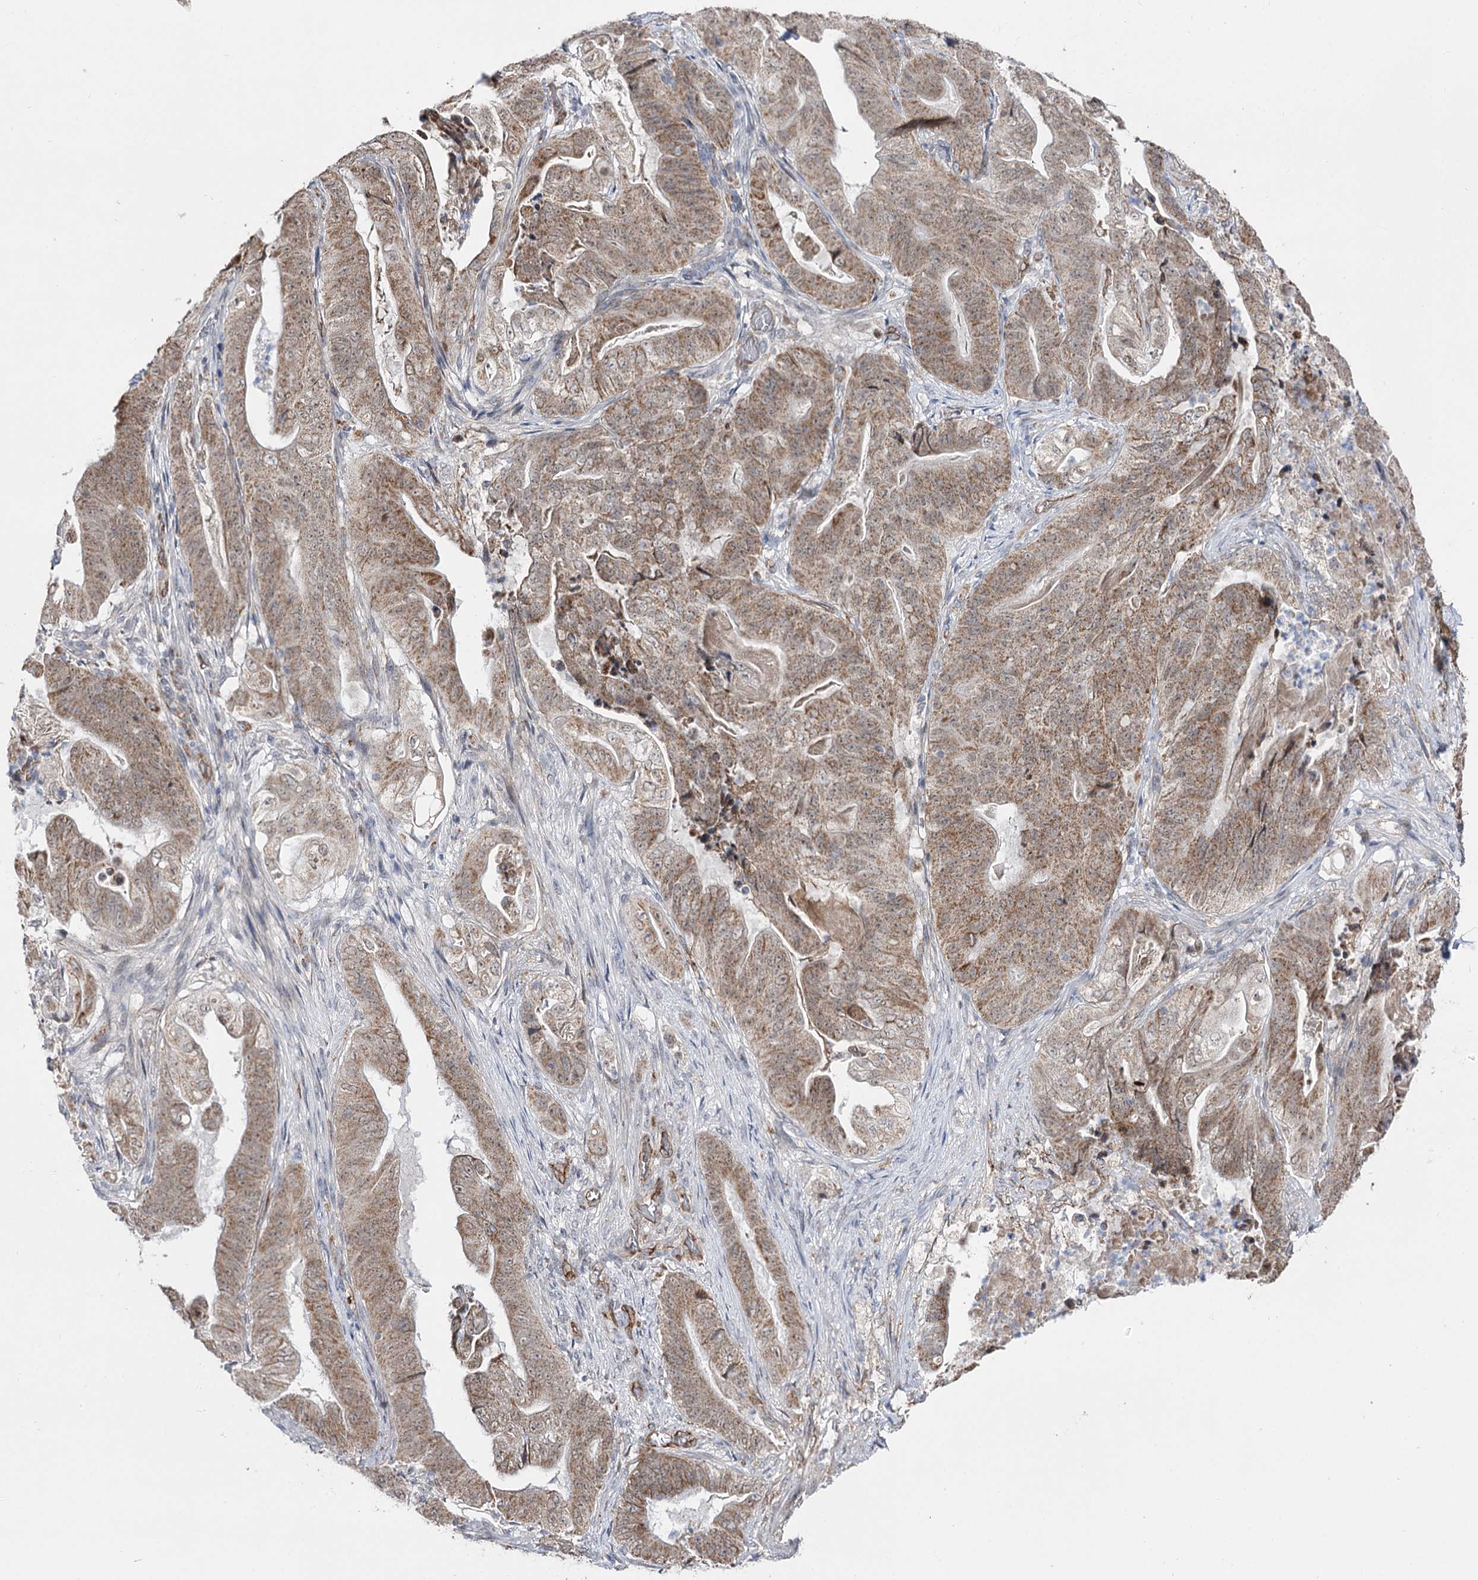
{"staining": {"intensity": "moderate", "quantity": ">75%", "location": "cytoplasmic/membranous"}, "tissue": "stomach cancer", "cell_type": "Tumor cells", "image_type": "cancer", "snomed": [{"axis": "morphology", "description": "Adenocarcinoma, NOS"}, {"axis": "topography", "description": "Stomach"}], "caption": "IHC histopathology image of stomach adenocarcinoma stained for a protein (brown), which demonstrates medium levels of moderate cytoplasmic/membranous expression in about >75% of tumor cells.", "gene": "CBR4", "patient": {"sex": "female", "age": 73}}